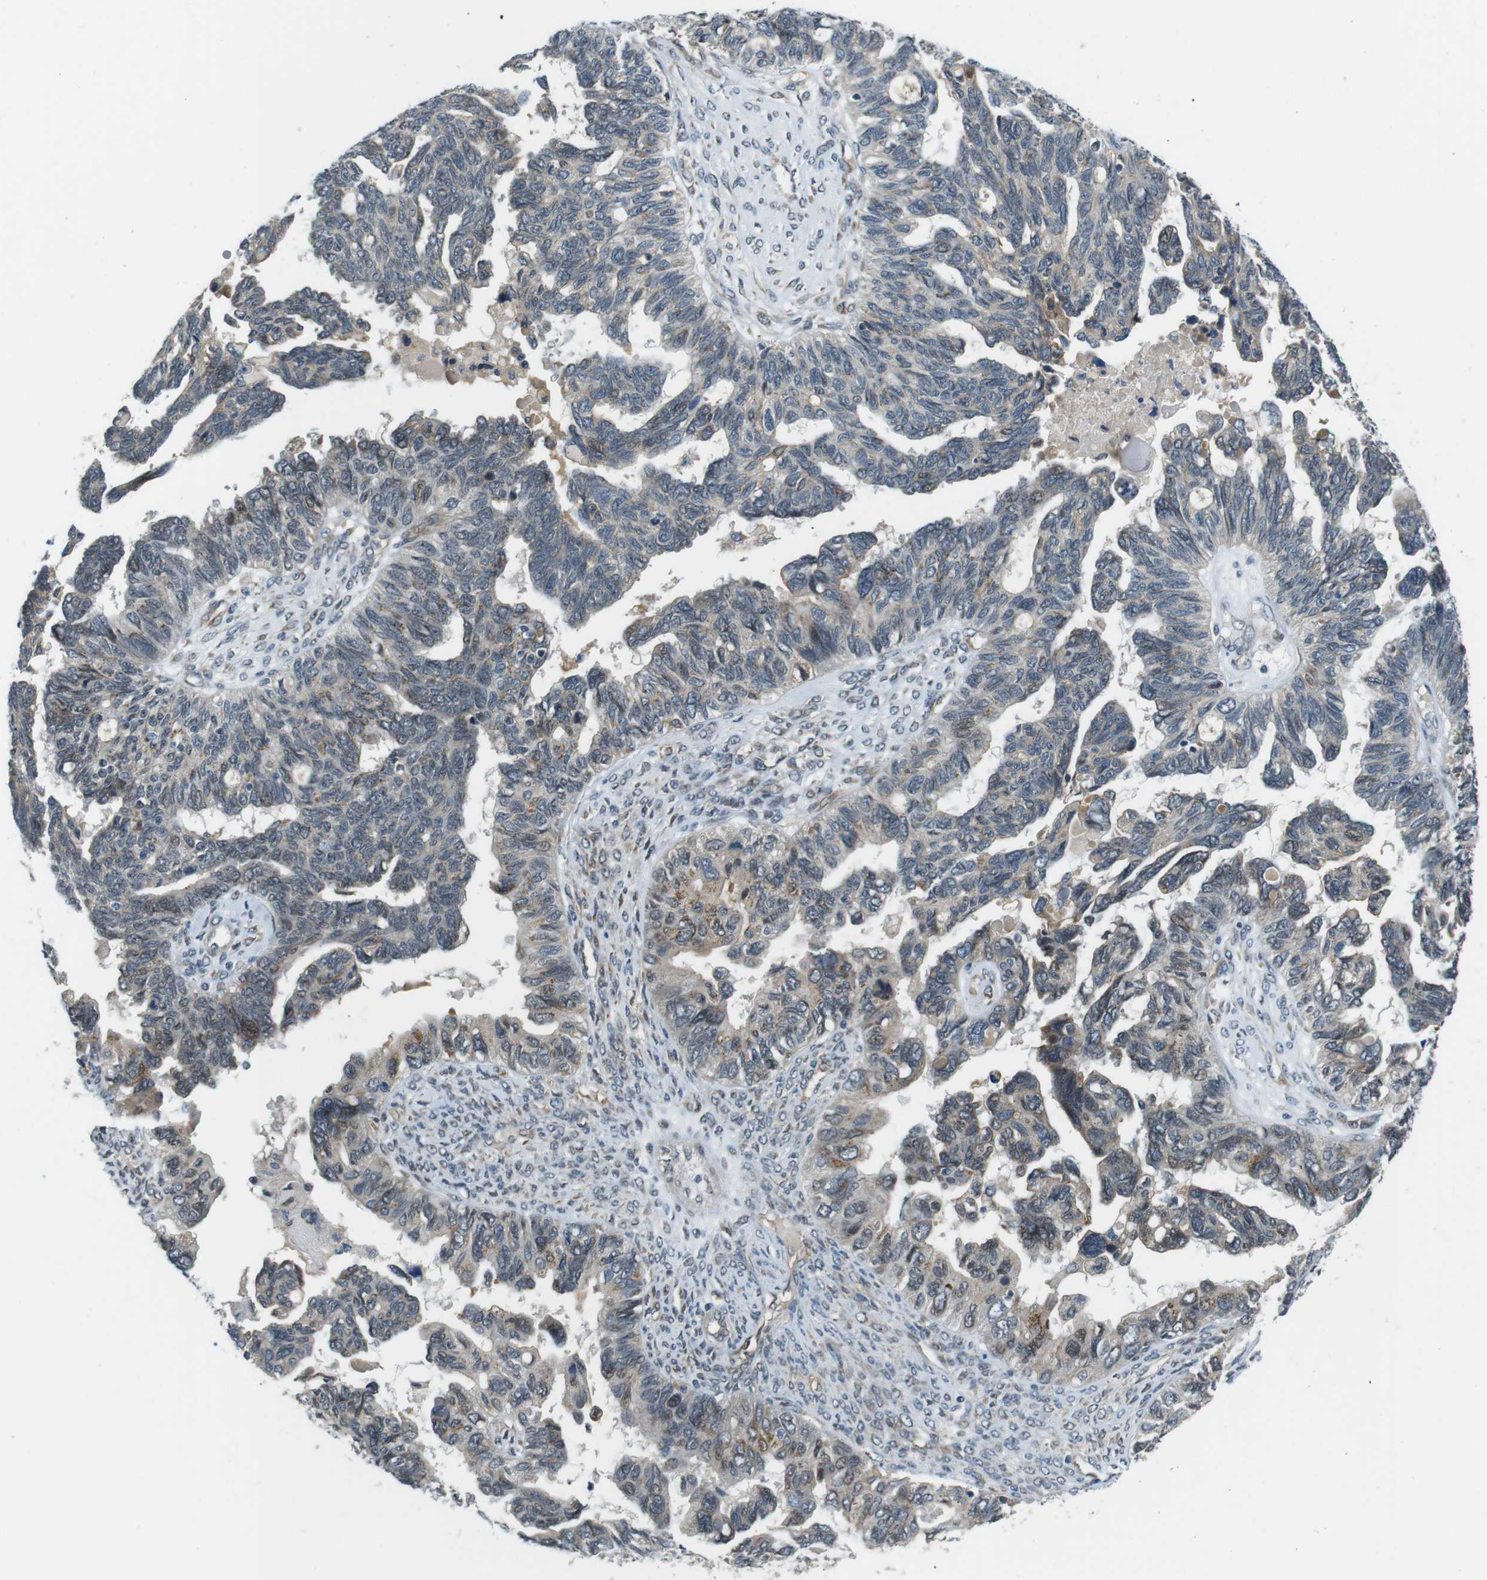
{"staining": {"intensity": "weak", "quantity": "<25%", "location": "cytoplasmic/membranous"}, "tissue": "ovarian cancer", "cell_type": "Tumor cells", "image_type": "cancer", "snomed": [{"axis": "morphology", "description": "Cystadenocarcinoma, serous, NOS"}, {"axis": "topography", "description": "Ovary"}], "caption": "Serous cystadenocarcinoma (ovarian) was stained to show a protein in brown. There is no significant expression in tumor cells.", "gene": "PALD1", "patient": {"sex": "female", "age": 79}}